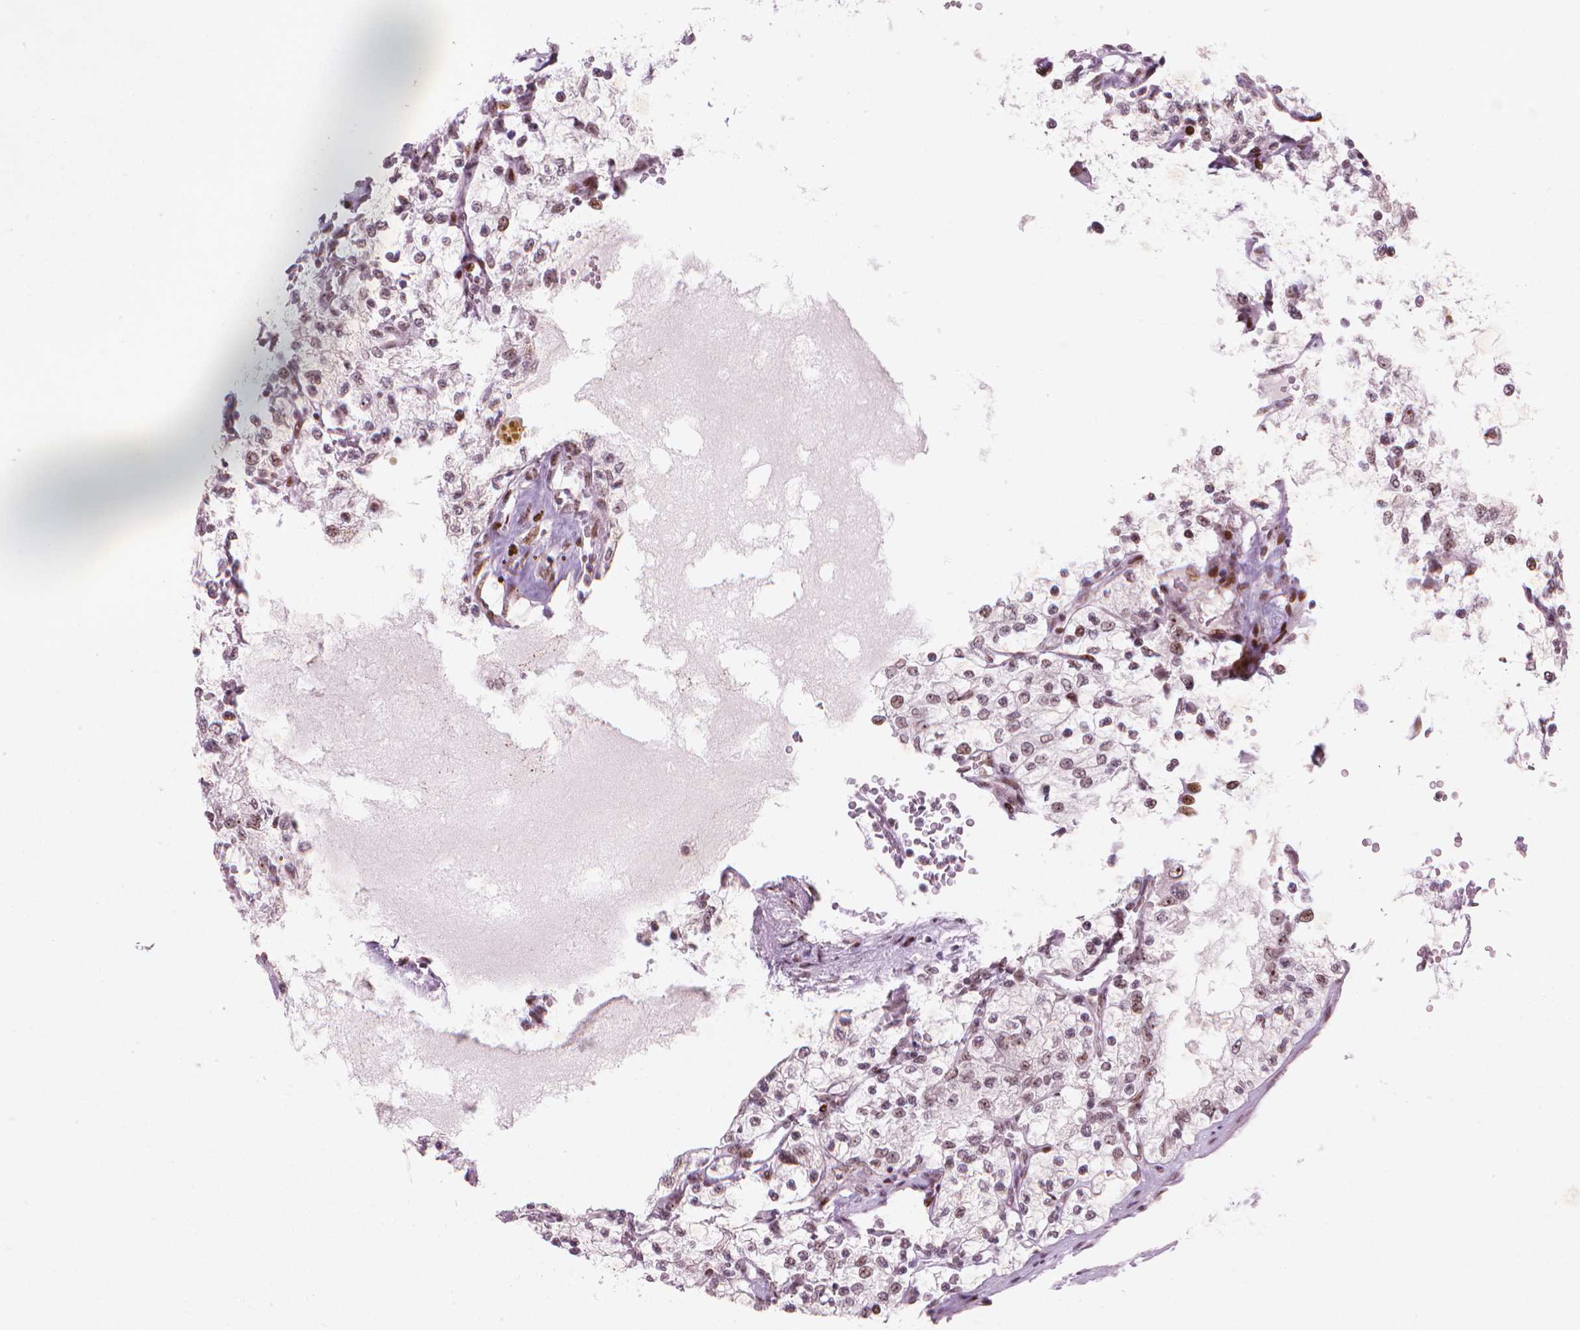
{"staining": {"intensity": "moderate", "quantity": "25%-75%", "location": "nuclear"}, "tissue": "renal cancer", "cell_type": "Tumor cells", "image_type": "cancer", "snomed": [{"axis": "morphology", "description": "Adenocarcinoma, NOS"}, {"axis": "topography", "description": "Kidney"}], "caption": "Immunohistochemical staining of human renal cancer exhibits medium levels of moderate nuclear protein positivity in about 25%-75% of tumor cells.", "gene": "HES7", "patient": {"sex": "female", "age": 69}}